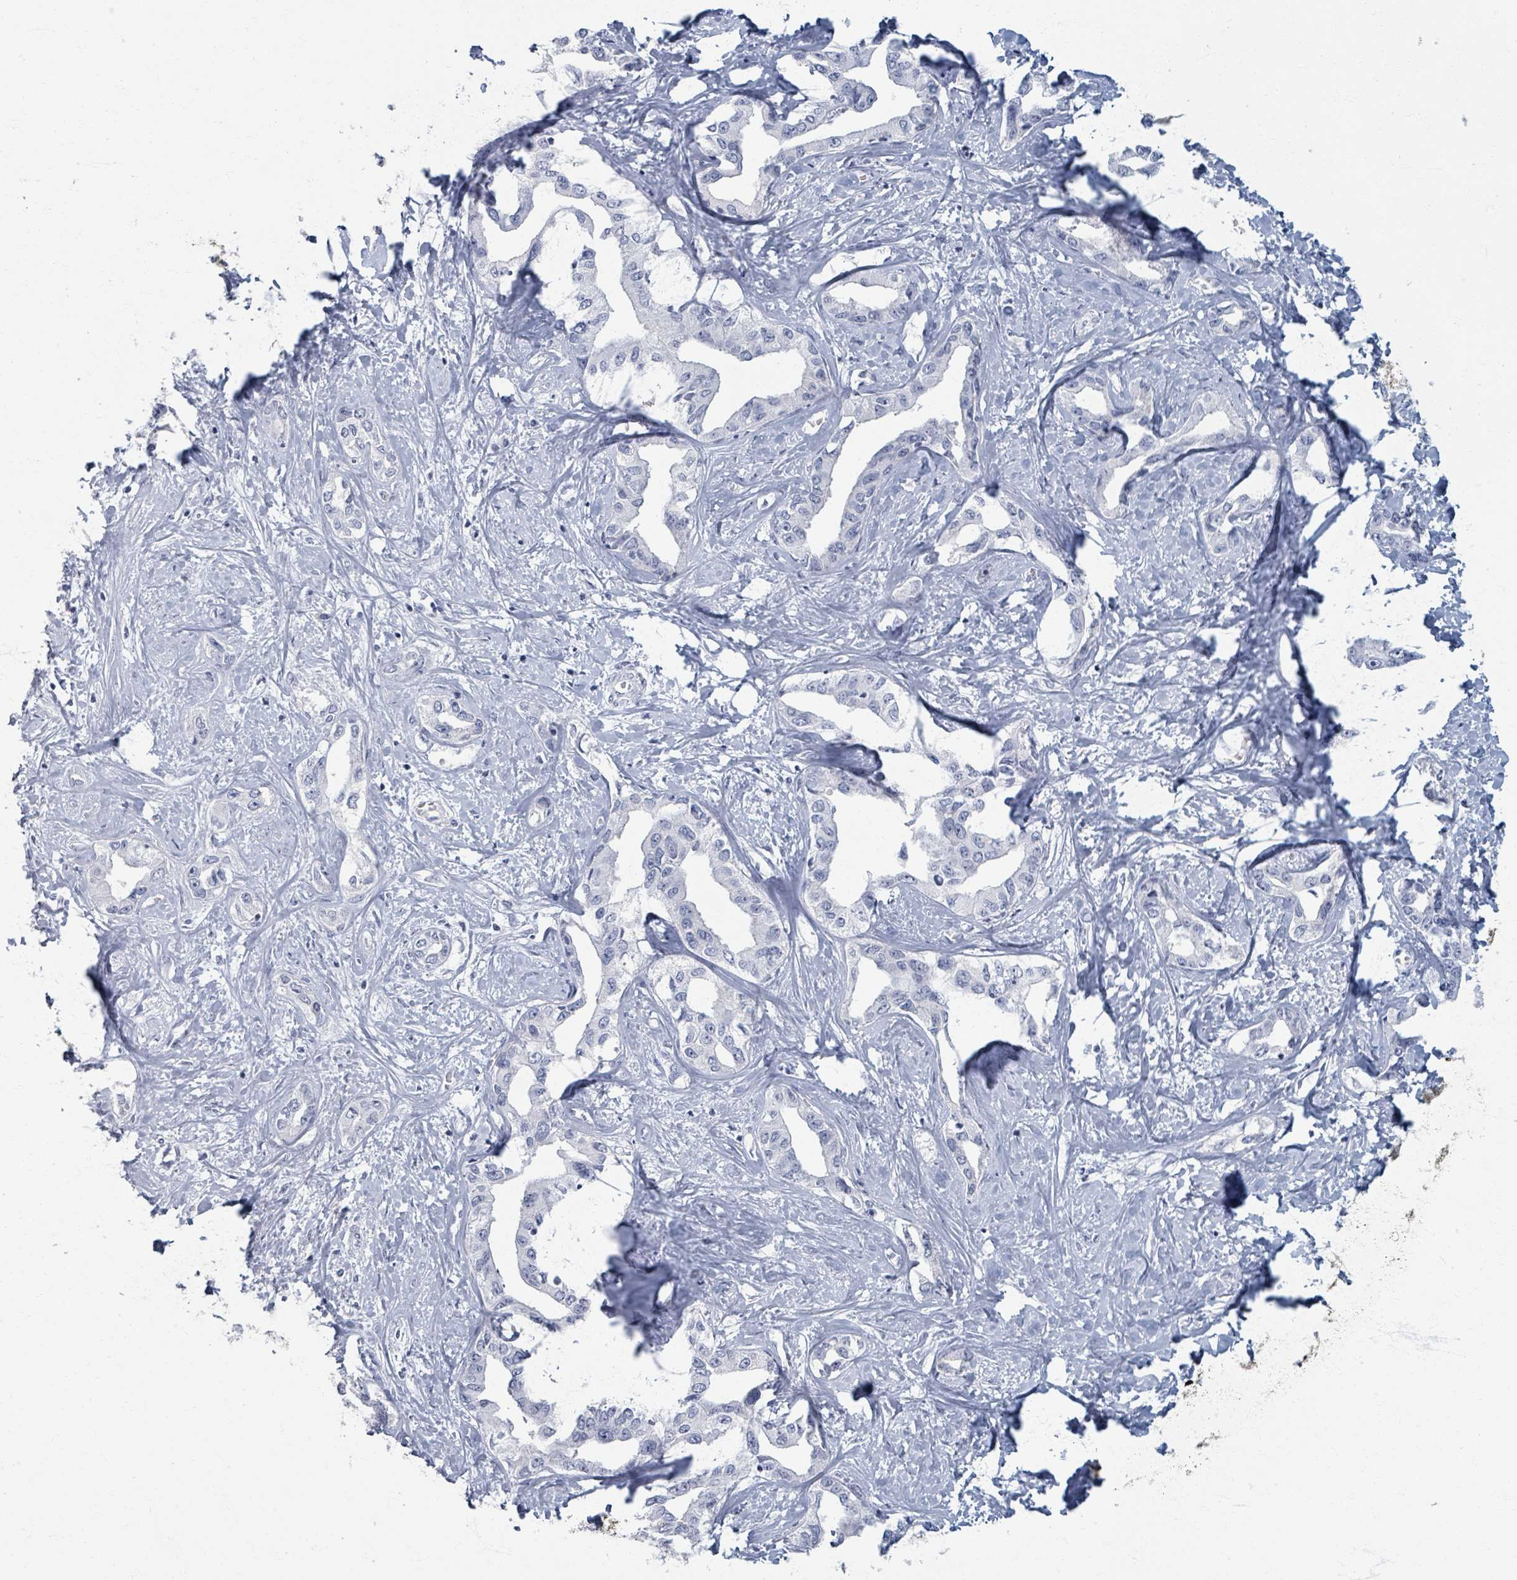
{"staining": {"intensity": "negative", "quantity": "none", "location": "none"}, "tissue": "liver cancer", "cell_type": "Tumor cells", "image_type": "cancer", "snomed": [{"axis": "morphology", "description": "Cholangiocarcinoma"}, {"axis": "topography", "description": "Liver"}], "caption": "An IHC image of liver cancer (cholangiocarcinoma) is shown. There is no staining in tumor cells of liver cancer (cholangiocarcinoma).", "gene": "TAS2R1", "patient": {"sex": "male", "age": 59}}